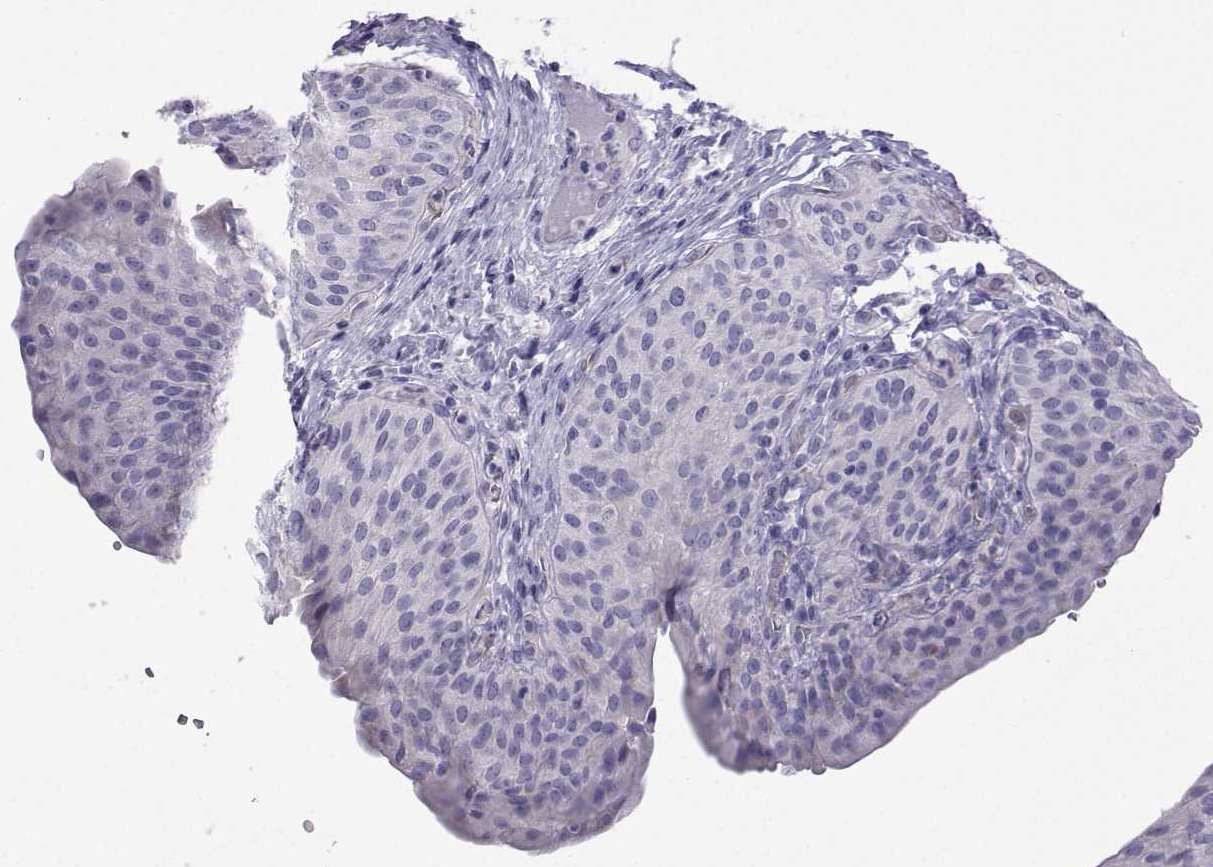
{"staining": {"intensity": "negative", "quantity": "none", "location": "none"}, "tissue": "urinary bladder", "cell_type": "Urothelial cells", "image_type": "normal", "snomed": [{"axis": "morphology", "description": "Normal tissue, NOS"}, {"axis": "topography", "description": "Urinary bladder"}], "caption": "Immunohistochemical staining of benign urinary bladder displays no significant staining in urothelial cells.", "gene": "CFAP70", "patient": {"sex": "male", "age": 66}}